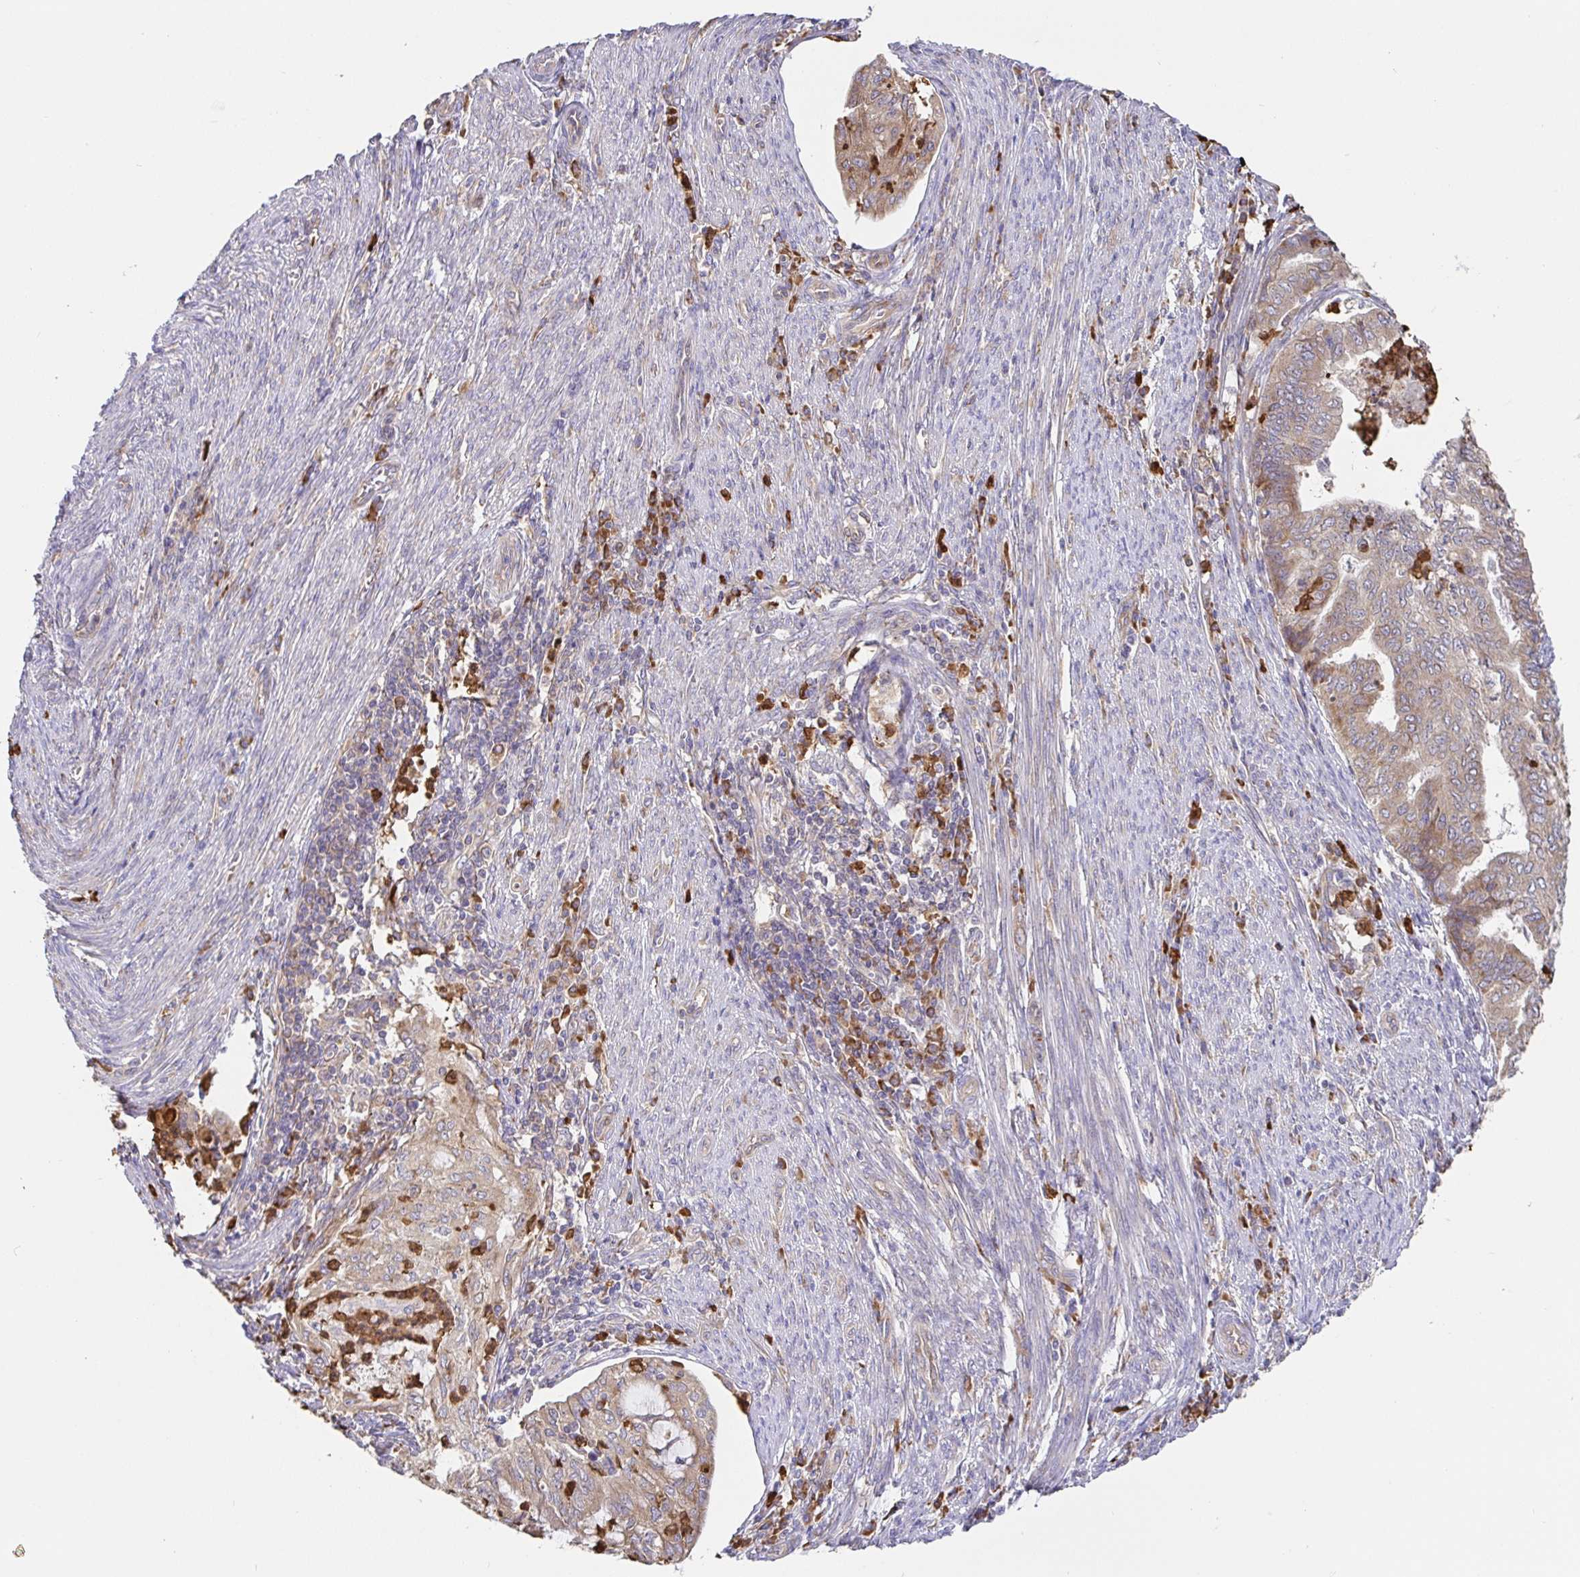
{"staining": {"intensity": "weak", "quantity": ">75%", "location": "cytoplasmic/membranous"}, "tissue": "endometrial cancer", "cell_type": "Tumor cells", "image_type": "cancer", "snomed": [{"axis": "morphology", "description": "Adenocarcinoma, NOS"}, {"axis": "topography", "description": "Endometrium"}], "caption": "Immunohistochemical staining of human adenocarcinoma (endometrial) exhibits weak cytoplasmic/membranous protein expression in about >75% of tumor cells. Nuclei are stained in blue.", "gene": "PDPK1", "patient": {"sex": "female", "age": 79}}